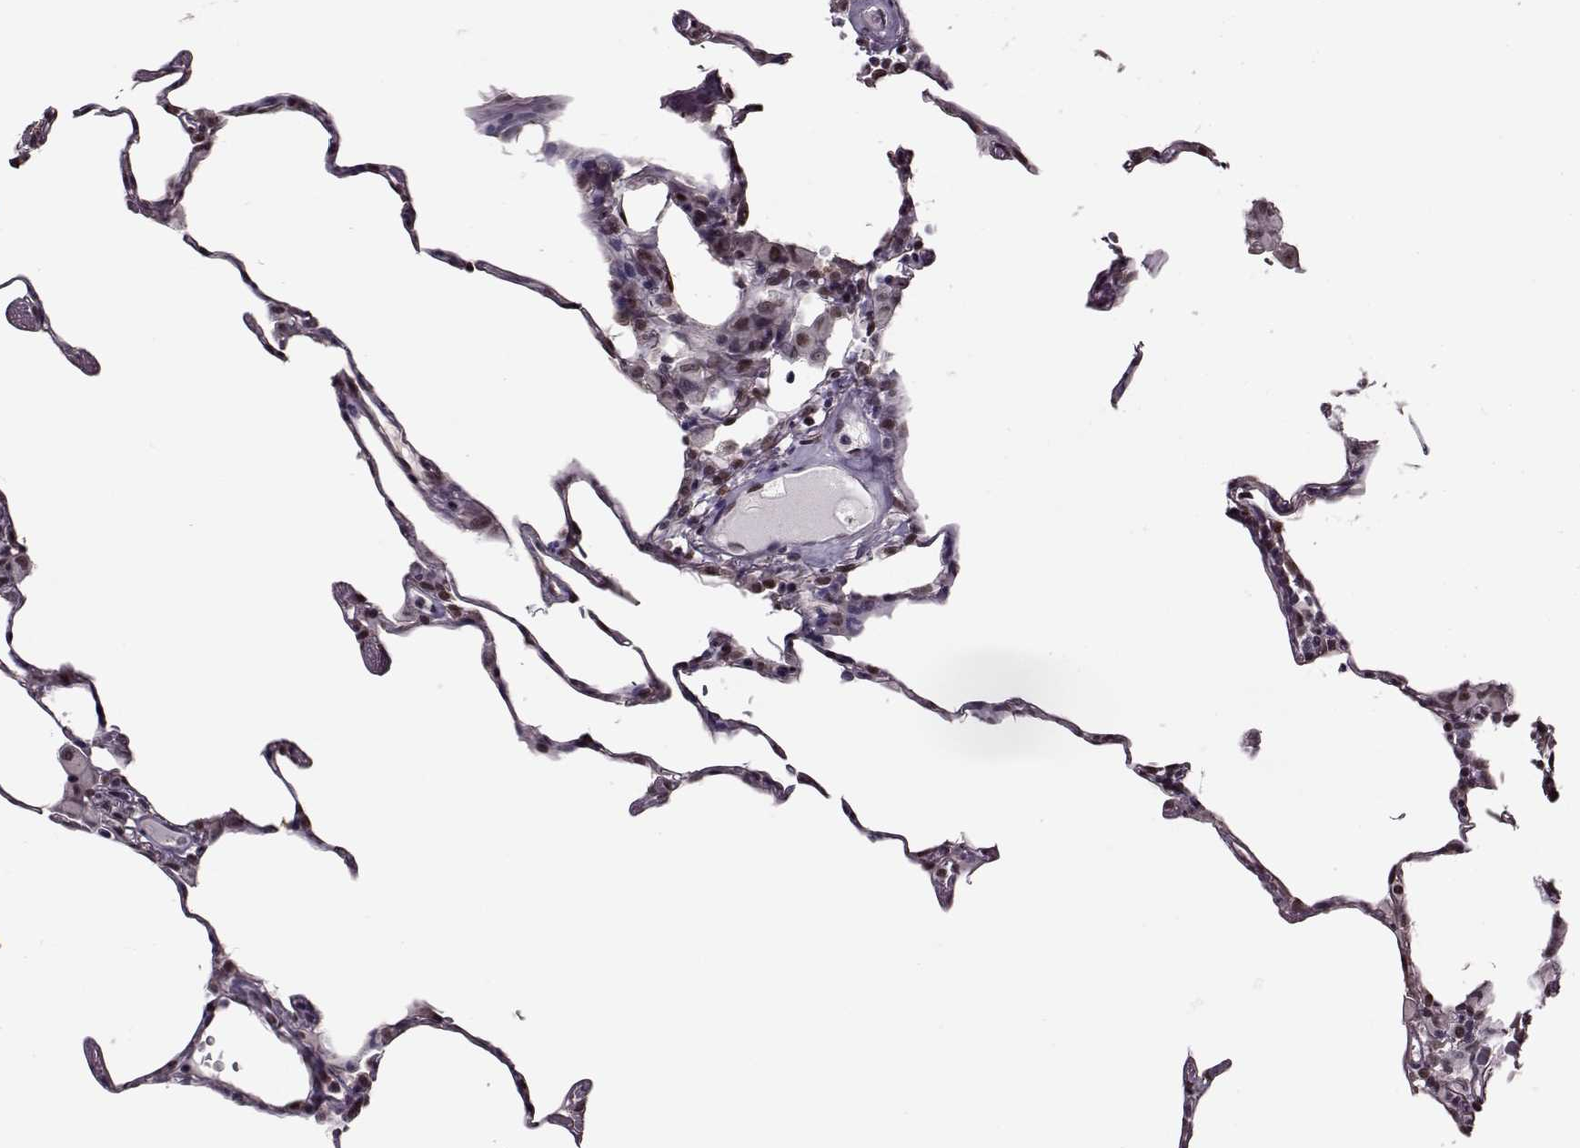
{"staining": {"intensity": "weak", "quantity": ">75%", "location": "nuclear"}, "tissue": "lung", "cell_type": "Alveolar cells", "image_type": "normal", "snomed": [{"axis": "morphology", "description": "Normal tissue, NOS"}, {"axis": "topography", "description": "Lung"}], "caption": "Immunohistochemical staining of unremarkable human lung reveals >75% levels of weak nuclear protein staining in approximately >75% of alveolar cells. The protein of interest is stained brown, and the nuclei are stained in blue (DAB IHC with brightfield microscopy, high magnification).", "gene": "FTO", "patient": {"sex": "female", "age": 57}}